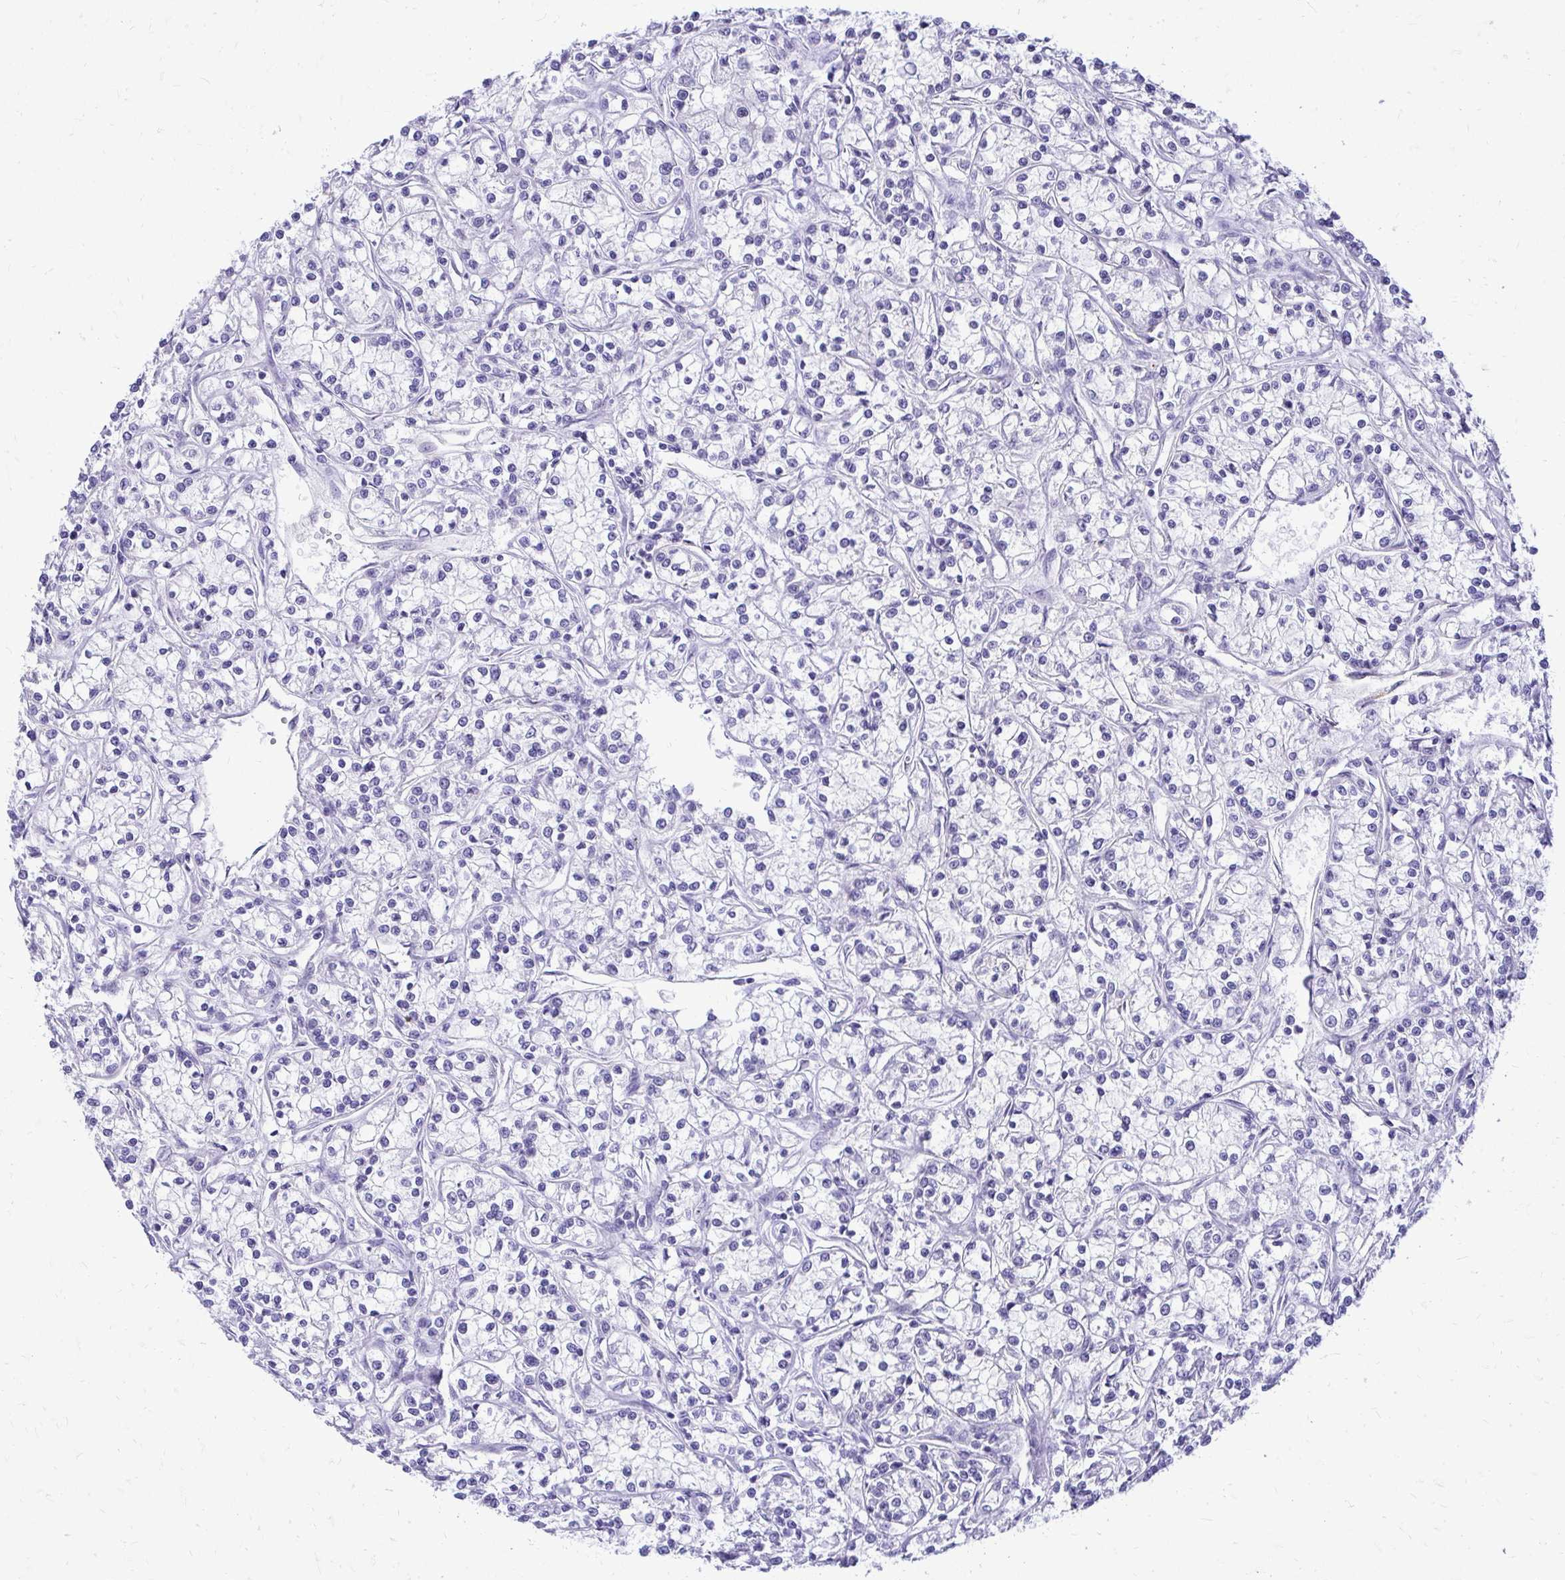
{"staining": {"intensity": "negative", "quantity": "none", "location": "none"}, "tissue": "renal cancer", "cell_type": "Tumor cells", "image_type": "cancer", "snomed": [{"axis": "morphology", "description": "Adenocarcinoma, NOS"}, {"axis": "topography", "description": "Kidney"}], "caption": "Tumor cells show no significant protein expression in adenocarcinoma (renal).", "gene": "NIFK", "patient": {"sex": "female", "age": 59}}